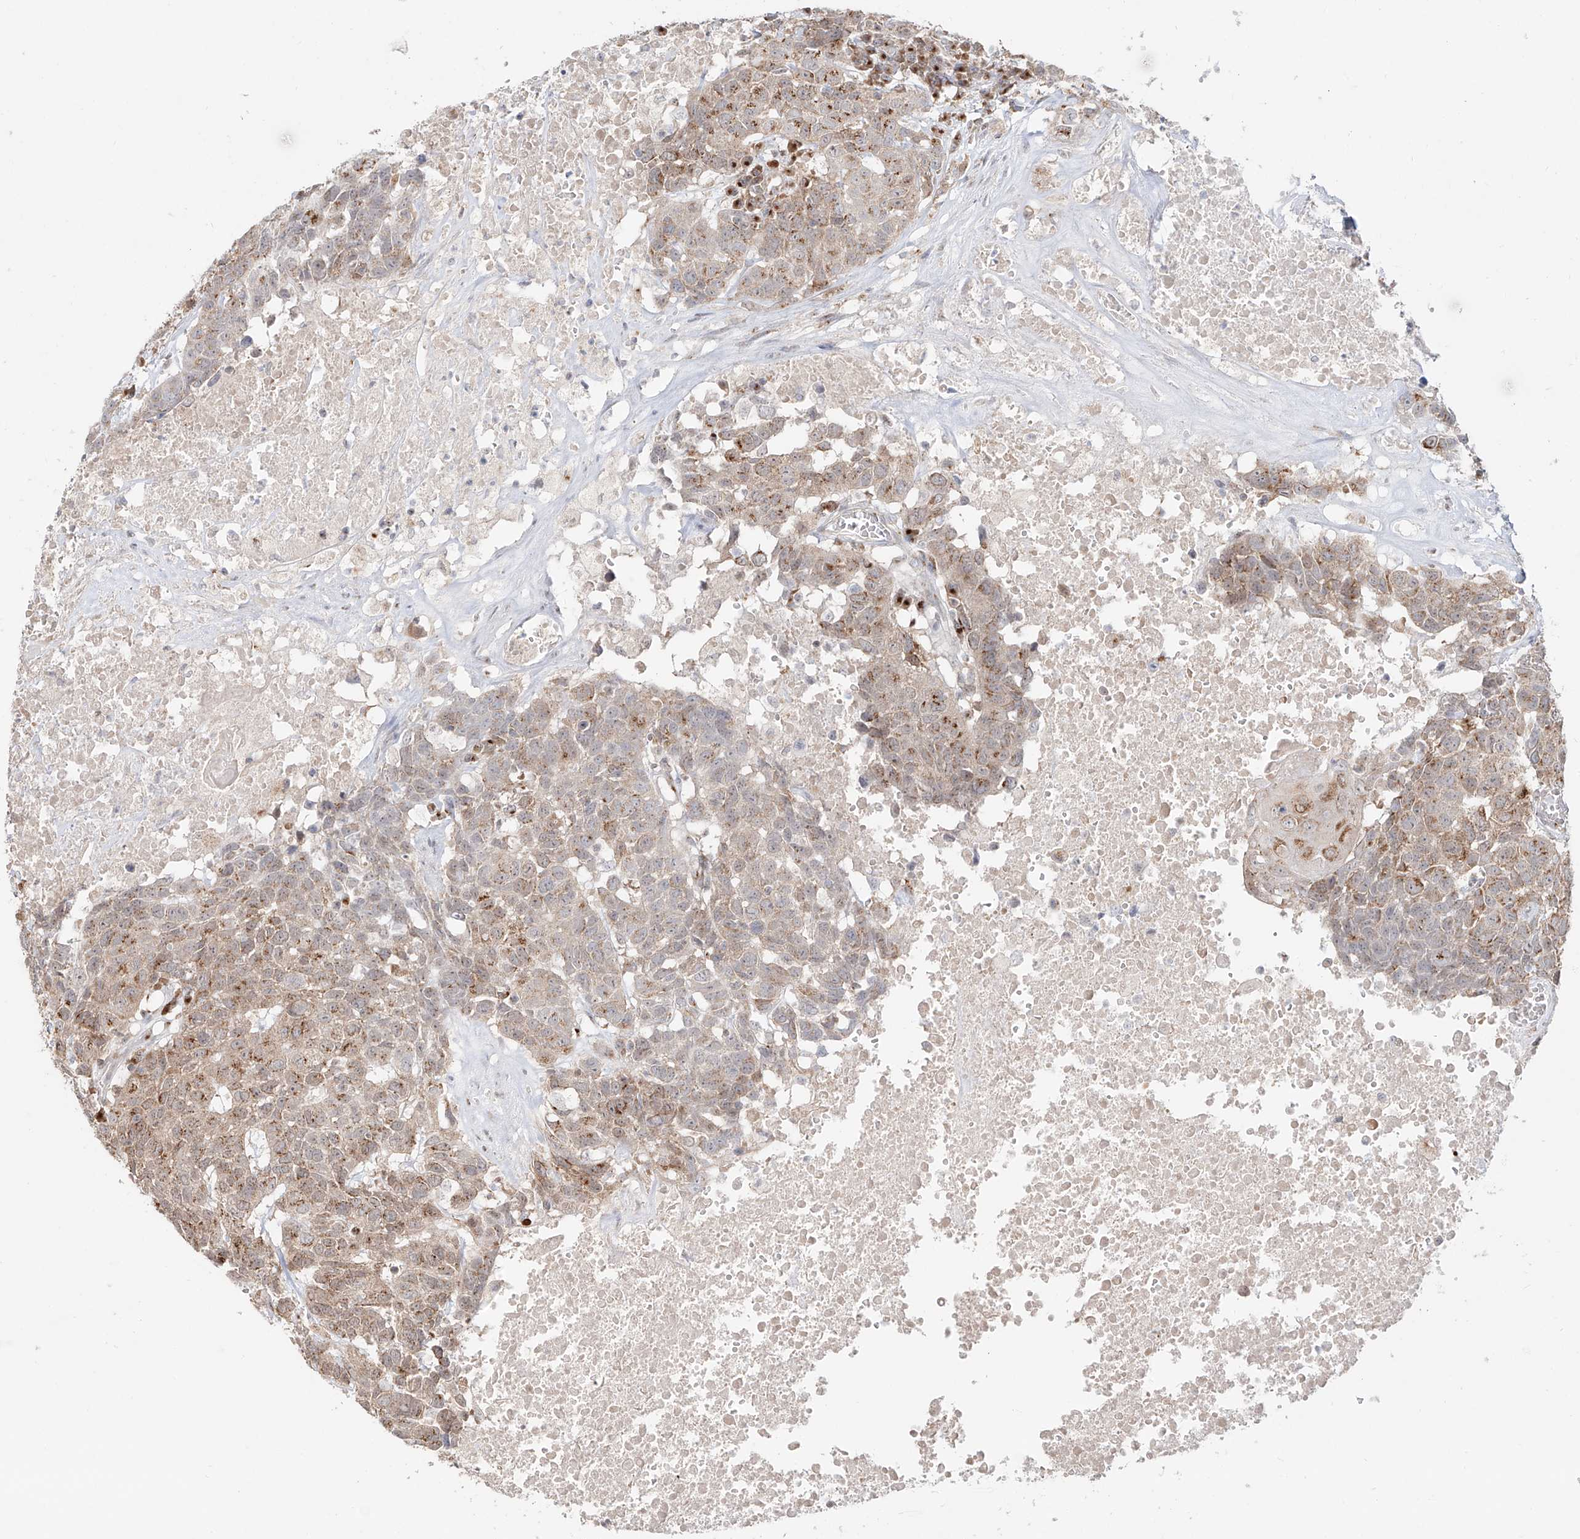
{"staining": {"intensity": "weak", "quantity": ">75%", "location": "cytoplasmic/membranous"}, "tissue": "head and neck cancer", "cell_type": "Tumor cells", "image_type": "cancer", "snomed": [{"axis": "morphology", "description": "Squamous cell carcinoma, NOS"}, {"axis": "topography", "description": "Head-Neck"}], "caption": "Immunohistochemistry (IHC) staining of head and neck squamous cell carcinoma, which reveals low levels of weak cytoplasmic/membranous expression in approximately >75% of tumor cells indicating weak cytoplasmic/membranous protein positivity. The staining was performed using DAB (brown) for protein detection and nuclei were counterstained in hematoxylin (blue).", "gene": "BSDC1", "patient": {"sex": "male", "age": 66}}